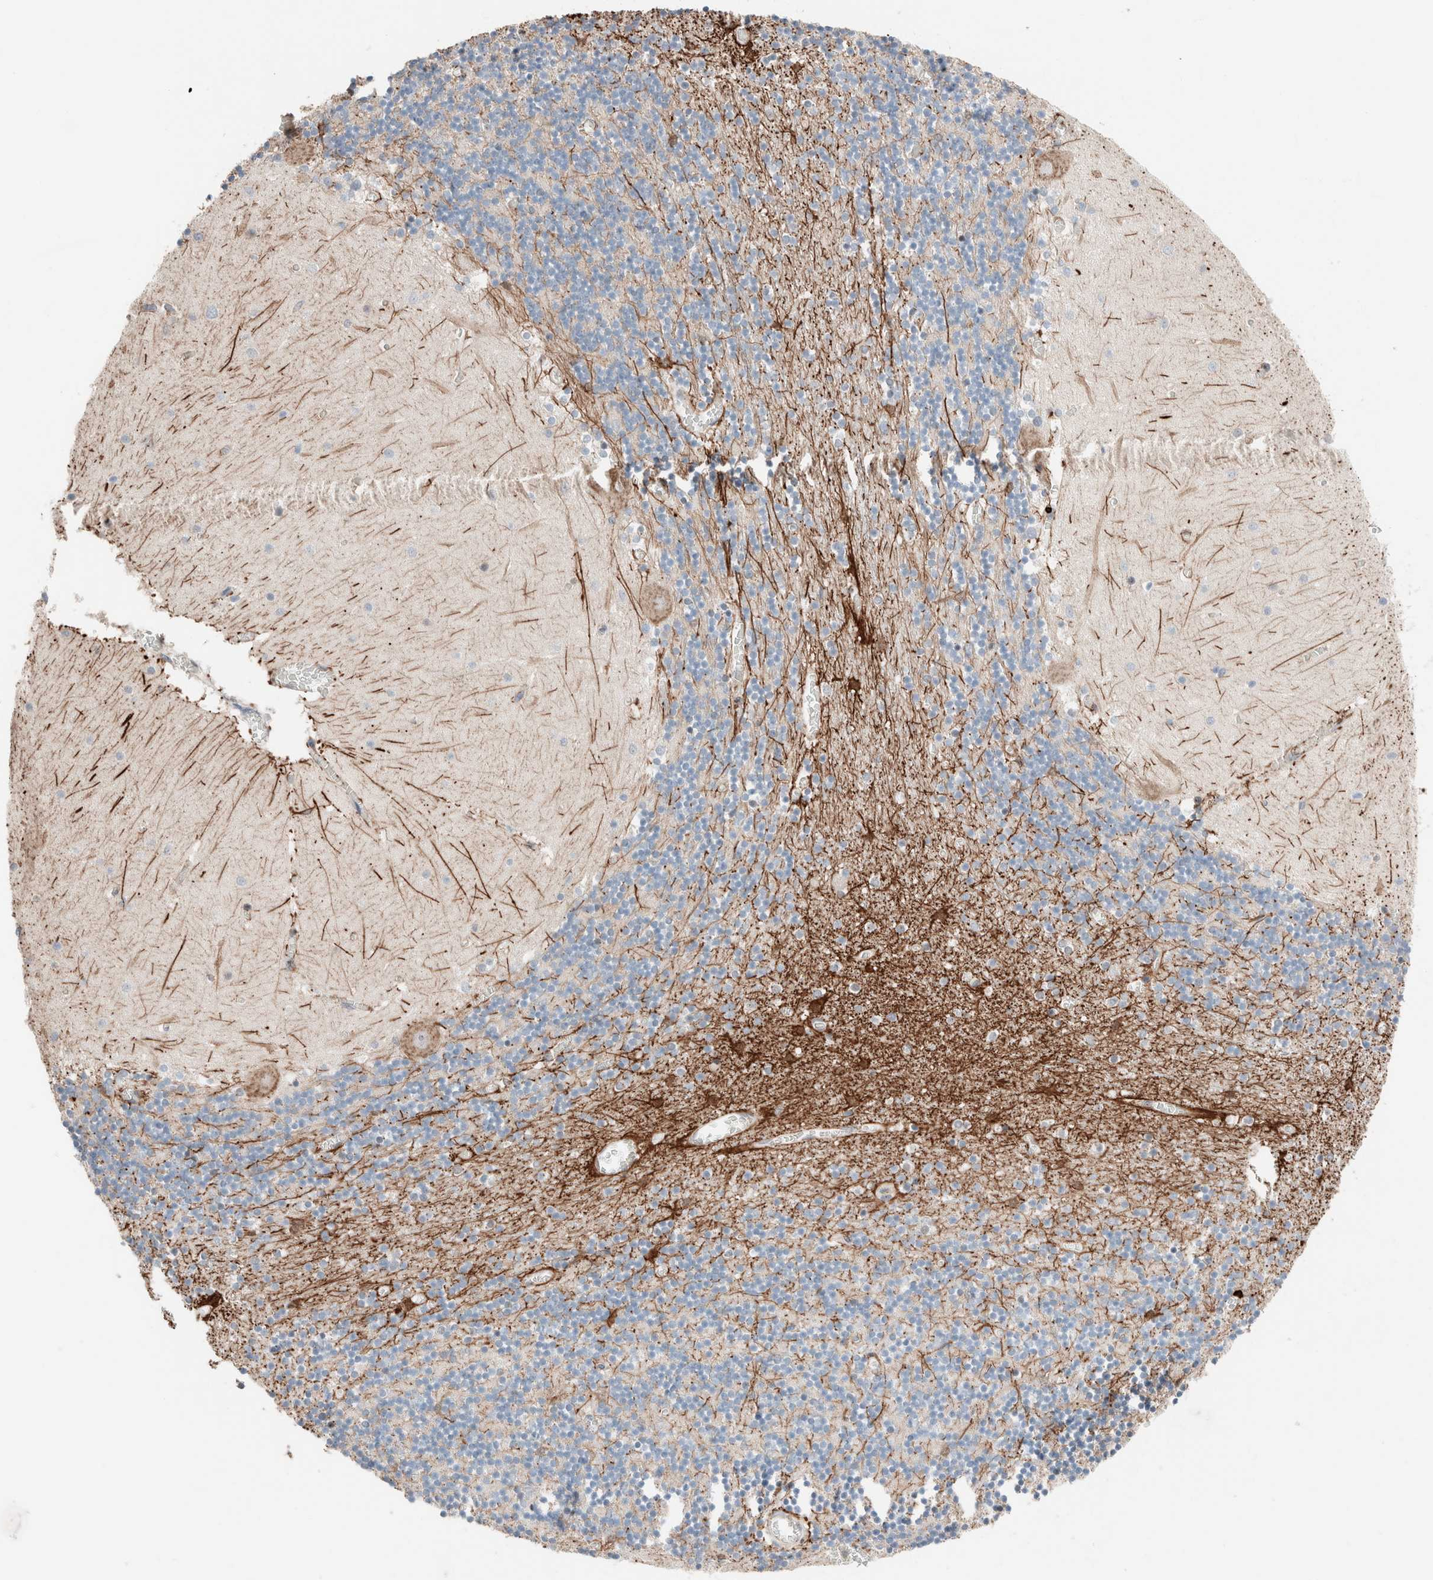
{"staining": {"intensity": "moderate", "quantity": "<25%", "location": "cytoplasmic/membranous"}, "tissue": "cerebellum", "cell_type": "Cells in granular layer", "image_type": "normal", "snomed": [{"axis": "morphology", "description": "Normal tissue, NOS"}, {"axis": "topography", "description": "Cerebellum"}], "caption": "Immunohistochemistry (IHC) micrograph of unremarkable cerebellum stained for a protein (brown), which shows low levels of moderate cytoplasmic/membranous positivity in about <25% of cells in granular layer.", "gene": "CASC3", "patient": {"sex": "female", "age": 28}}